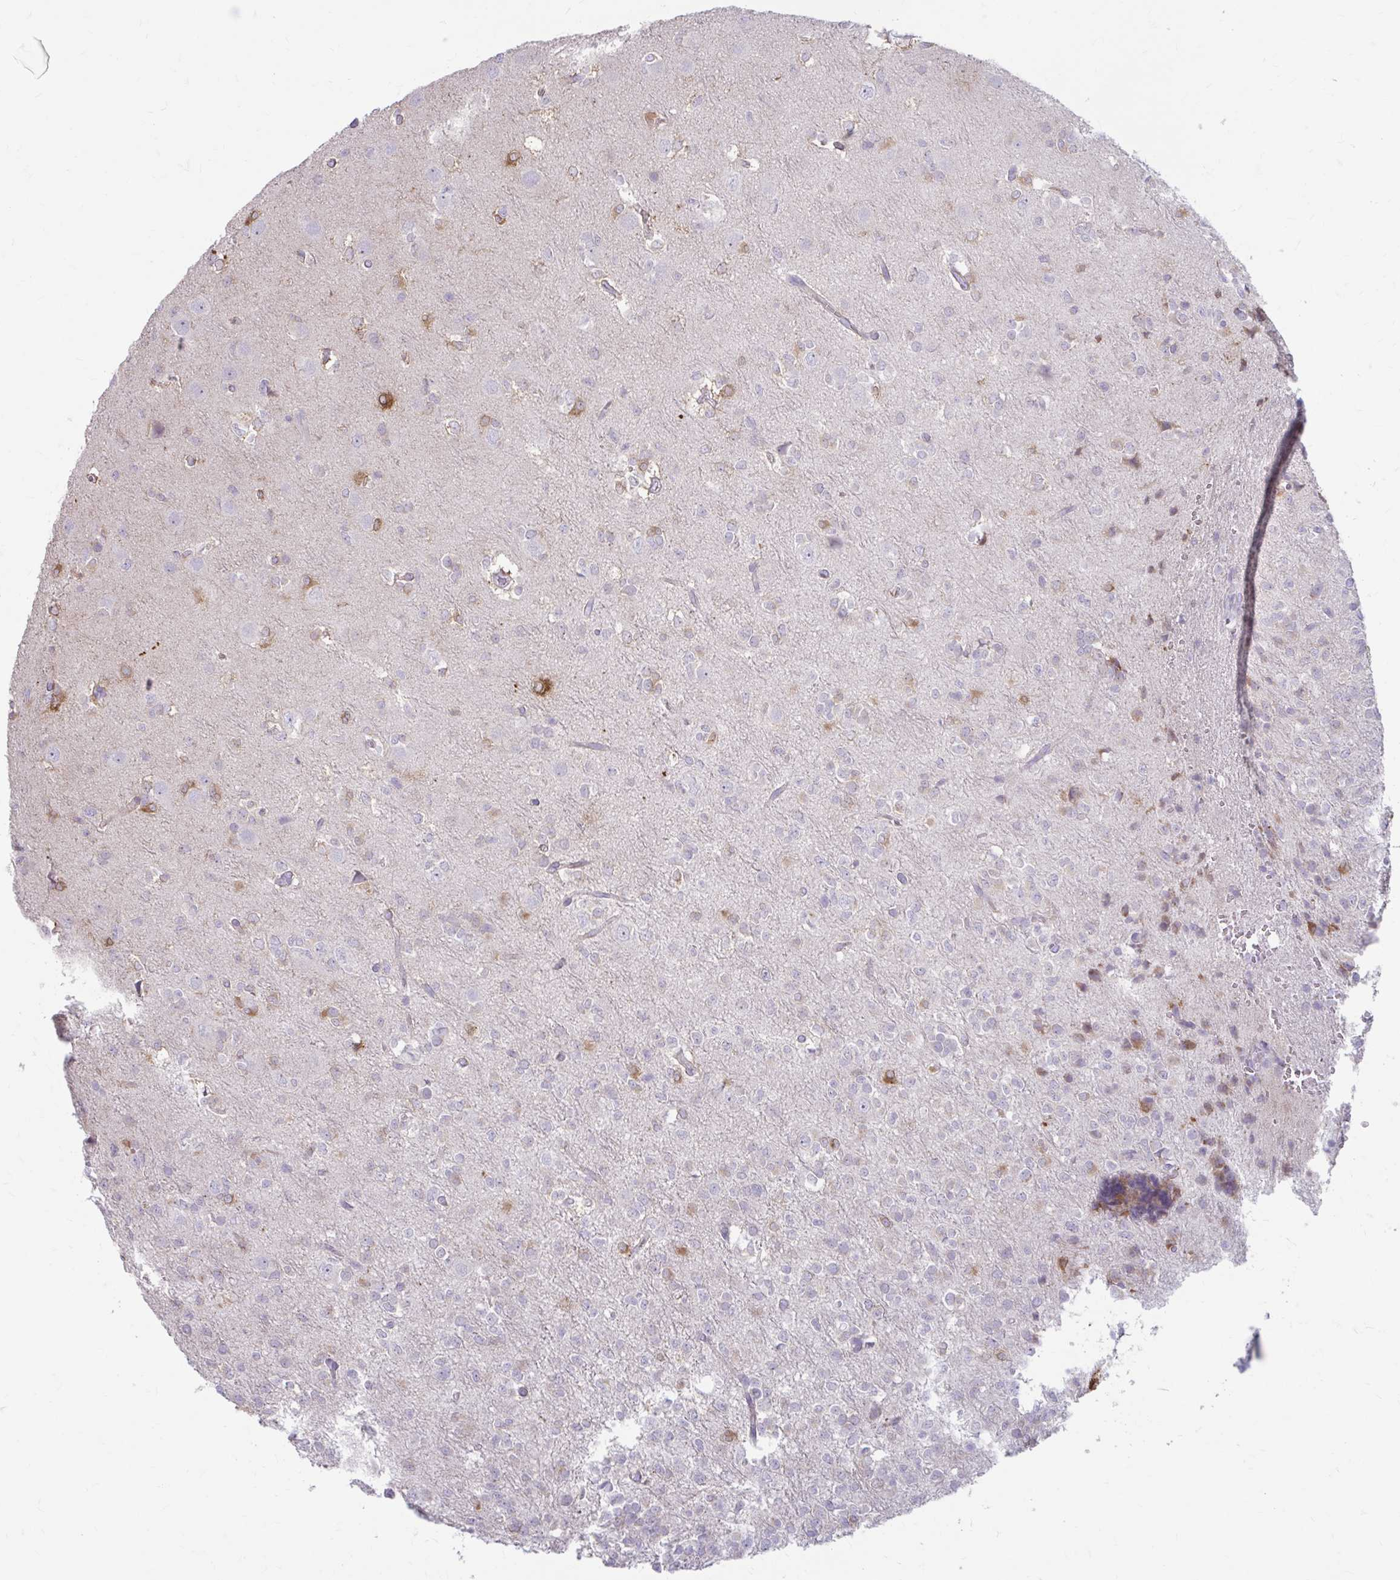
{"staining": {"intensity": "negative", "quantity": "none", "location": "none"}, "tissue": "glioma", "cell_type": "Tumor cells", "image_type": "cancer", "snomed": [{"axis": "morphology", "description": "Glioma, malignant, Low grade"}, {"axis": "topography", "description": "Brain"}], "caption": "The IHC micrograph has no significant positivity in tumor cells of malignant low-grade glioma tissue.", "gene": "MSMO1", "patient": {"sex": "female", "age": 33}}